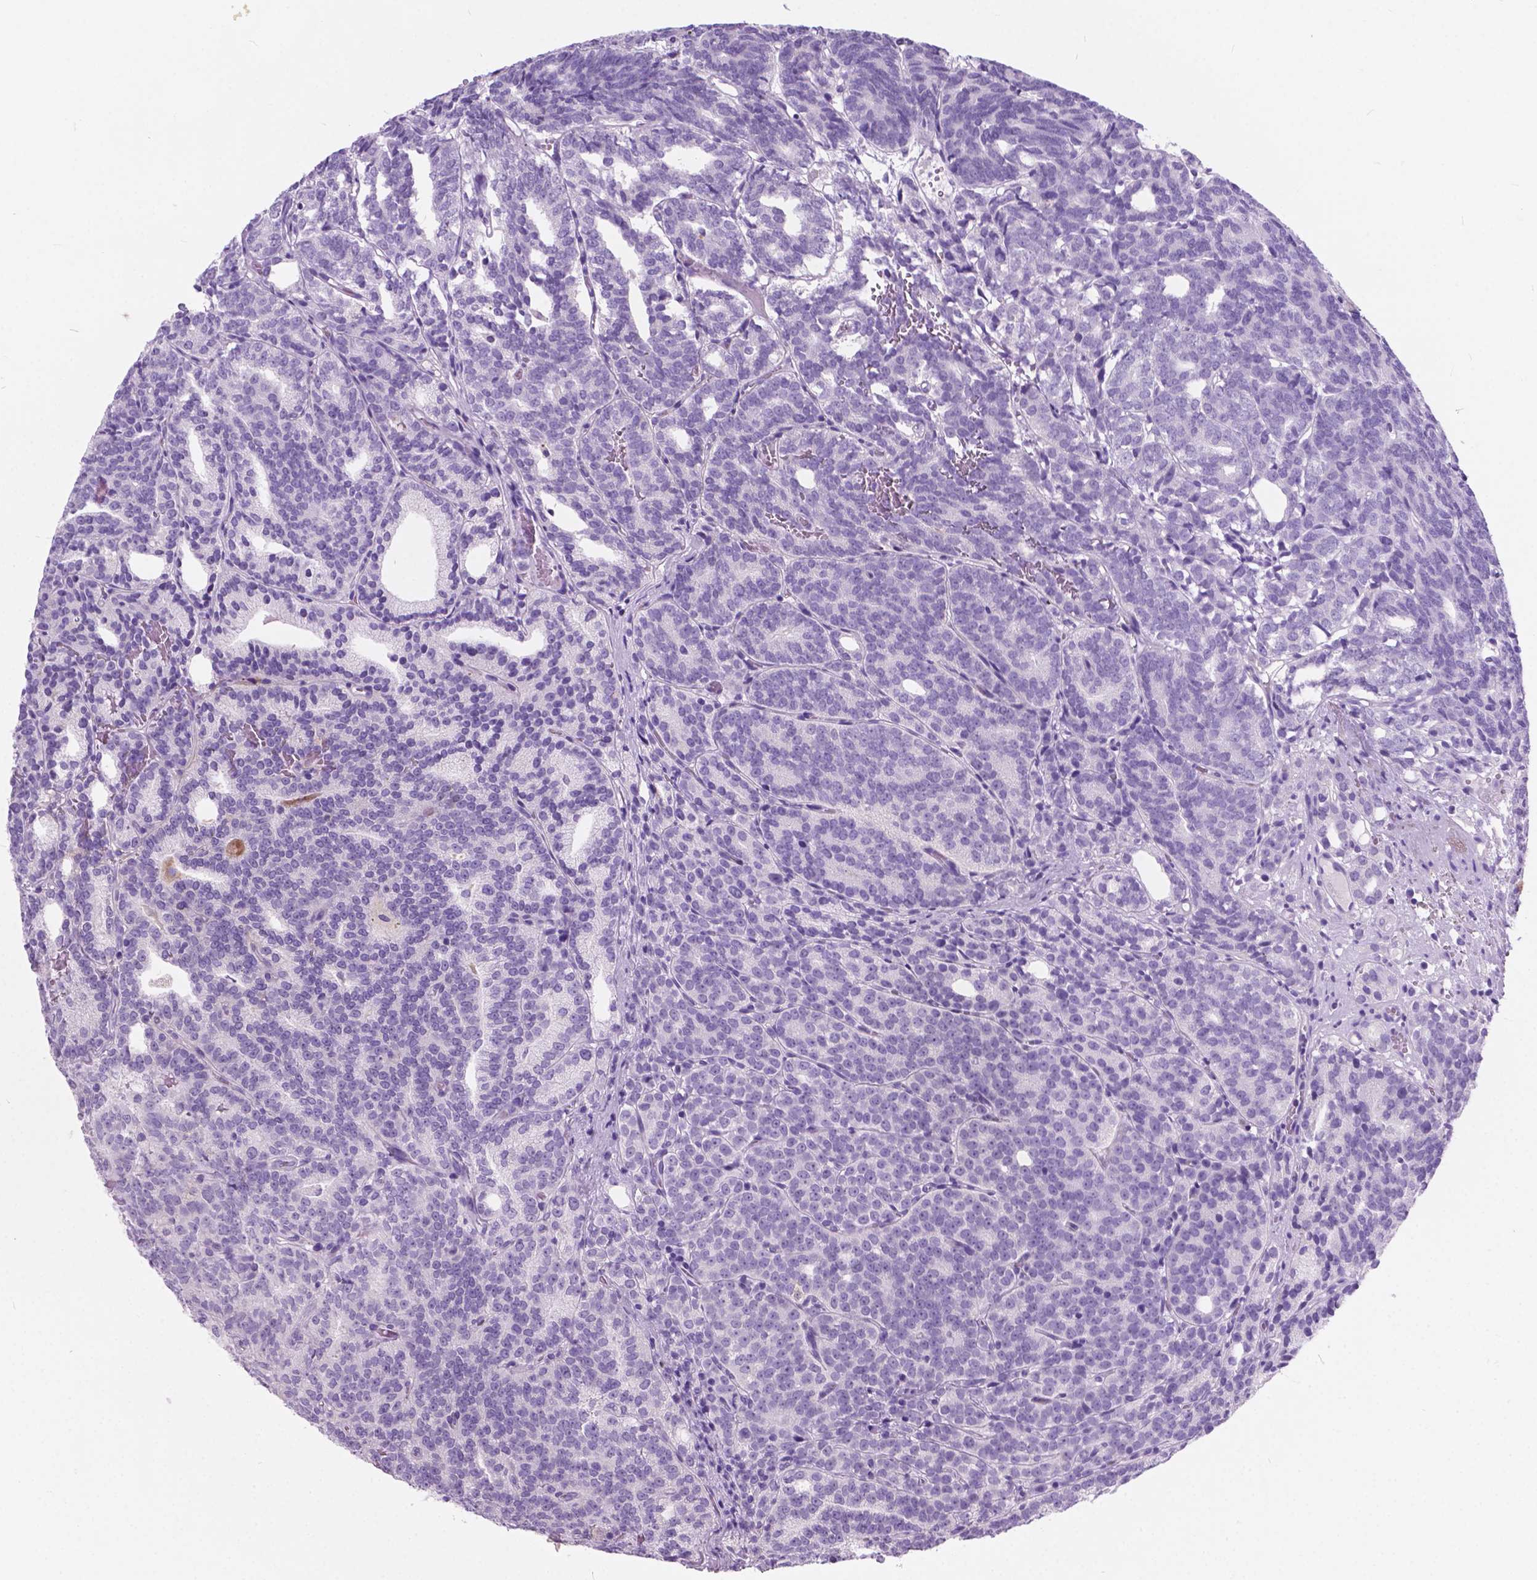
{"staining": {"intensity": "negative", "quantity": "none", "location": "none"}, "tissue": "prostate cancer", "cell_type": "Tumor cells", "image_type": "cancer", "snomed": [{"axis": "morphology", "description": "Adenocarcinoma, High grade"}, {"axis": "topography", "description": "Prostate"}], "caption": "Immunohistochemistry photomicrograph of prostate cancer stained for a protein (brown), which reveals no staining in tumor cells.", "gene": "ARMS2", "patient": {"sex": "male", "age": 53}}